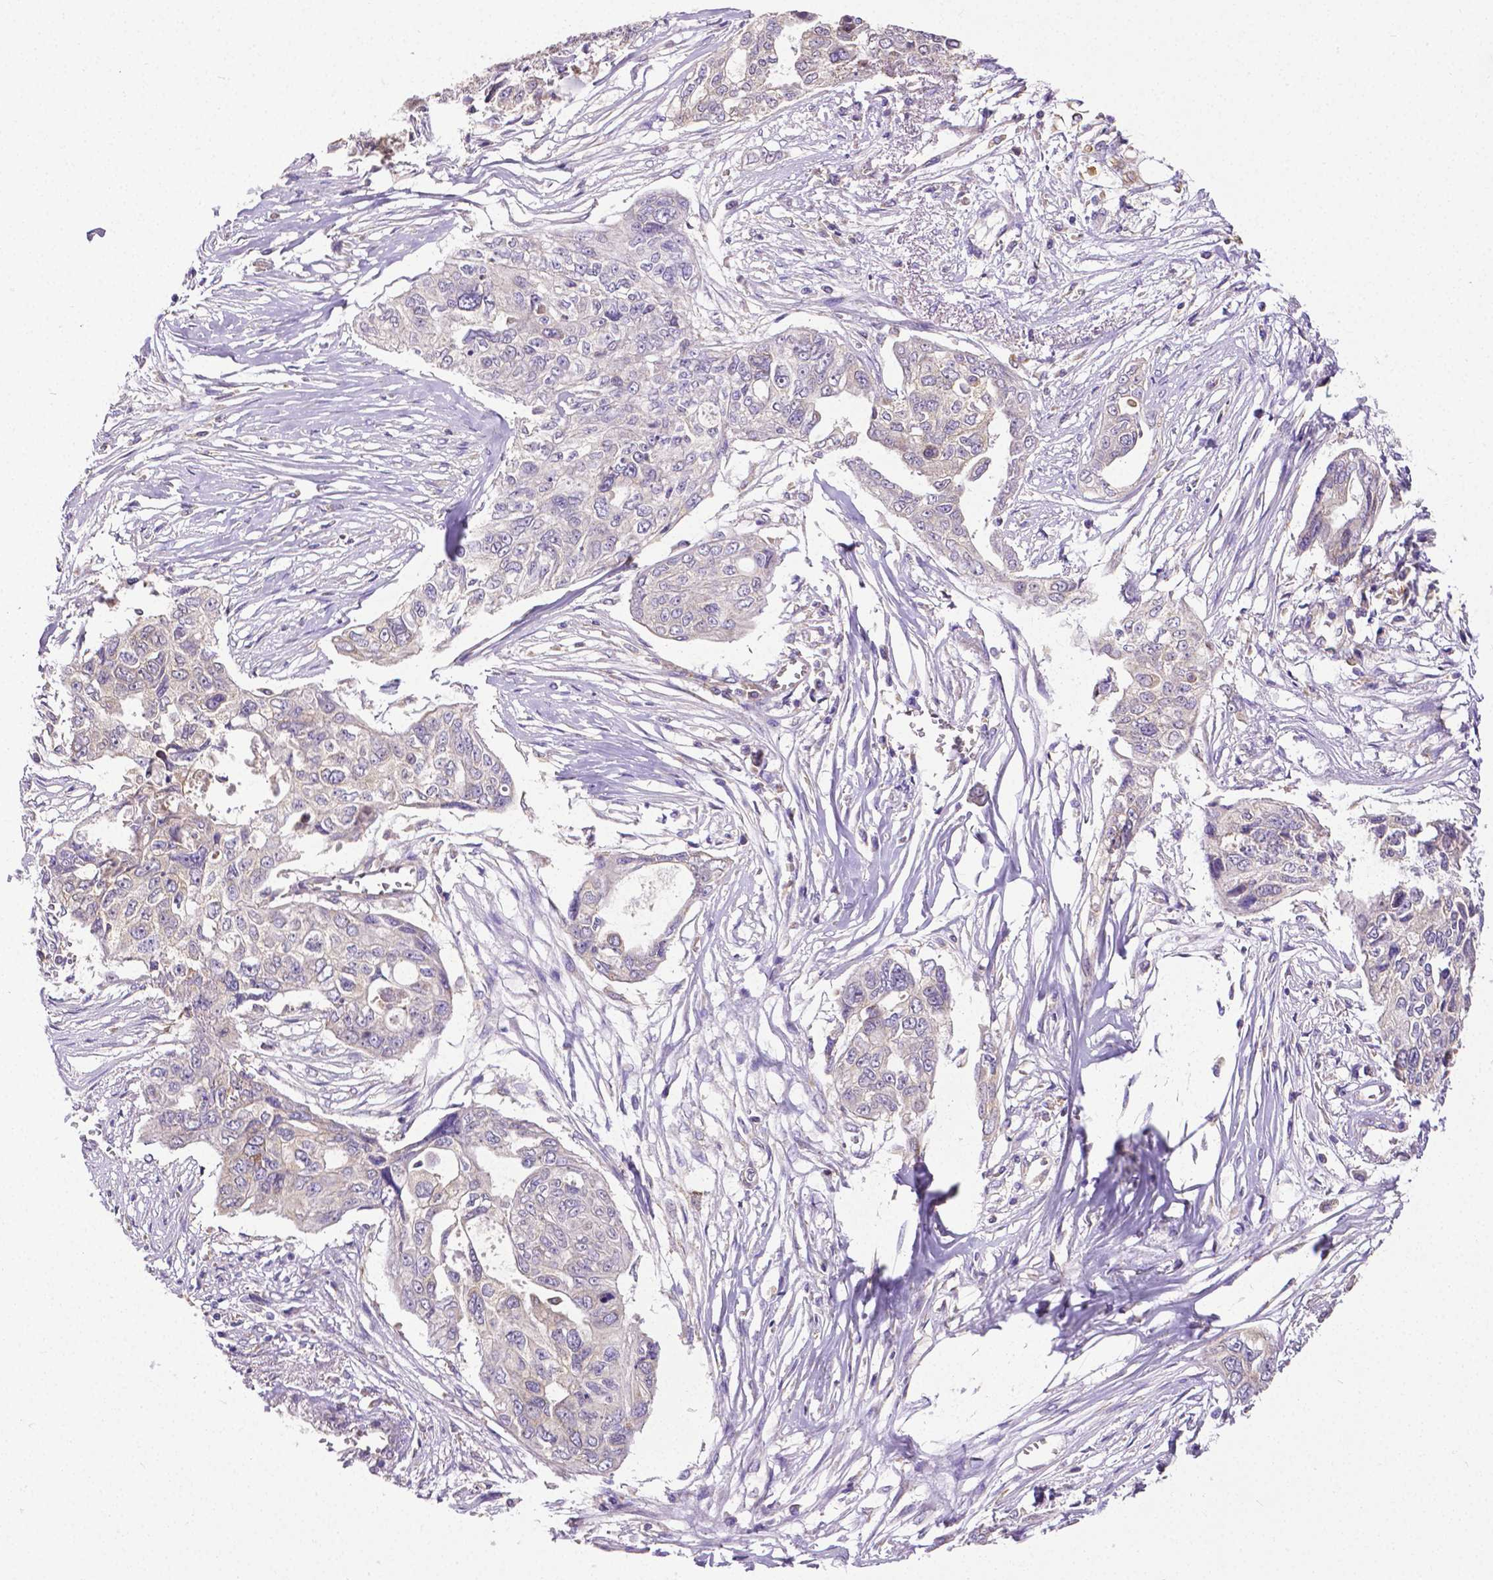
{"staining": {"intensity": "negative", "quantity": "none", "location": "none"}, "tissue": "ovarian cancer", "cell_type": "Tumor cells", "image_type": "cancer", "snomed": [{"axis": "morphology", "description": "Carcinoma, endometroid"}, {"axis": "topography", "description": "Ovary"}], "caption": "Tumor cells are negative for protein expression in human endometroid carcinoma (ovarian).", "gene": "DICER1", "patient": {"sex": "female", "age": 70}}